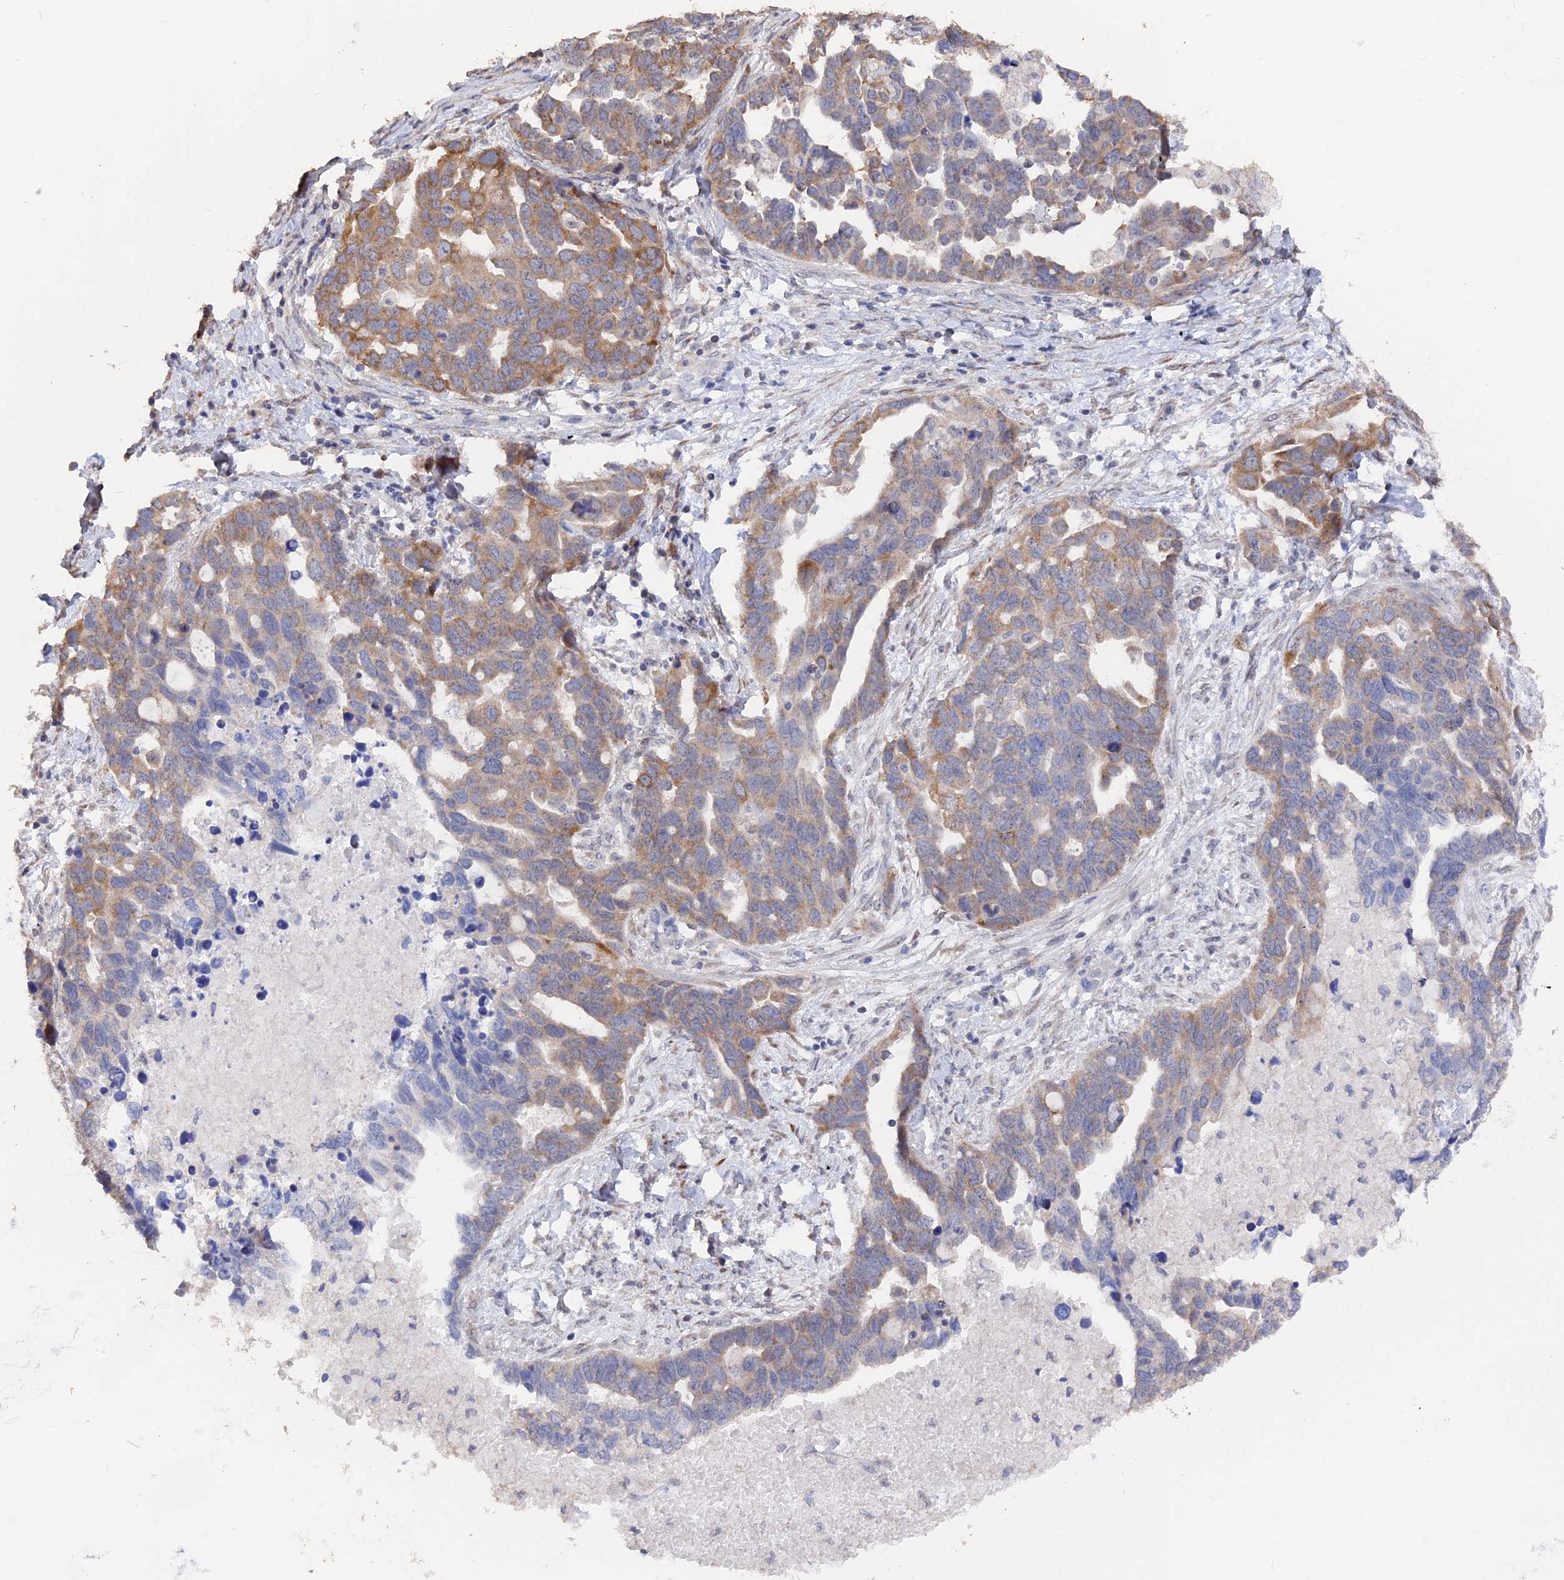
{"staining": {"intensity": "moderate", "quantity": "<25%", "location": "cytoplasmic/membranous"}, "tissue": "ovarian cancer", "cell_type": "Tumor cells", "image_type": "cancer", "snomed": [{"axis": "morphology", "description": "Cystadenocarcinoma, serous, NOS"}, {"axis": "topography", "description": "Ovary"}], "caption": "Serous cystadenocarcinoma (ovarian) tissue exhibits moderate cytoplasmic/membranous expression in about <25% of tumor cells The staining was performed using DAB, with brown indicating positive protein expression. Nuclei are stained blue with hematoxylin.", "gene": "SEMG2", "patient": {"sex": "female", "age": 54}}